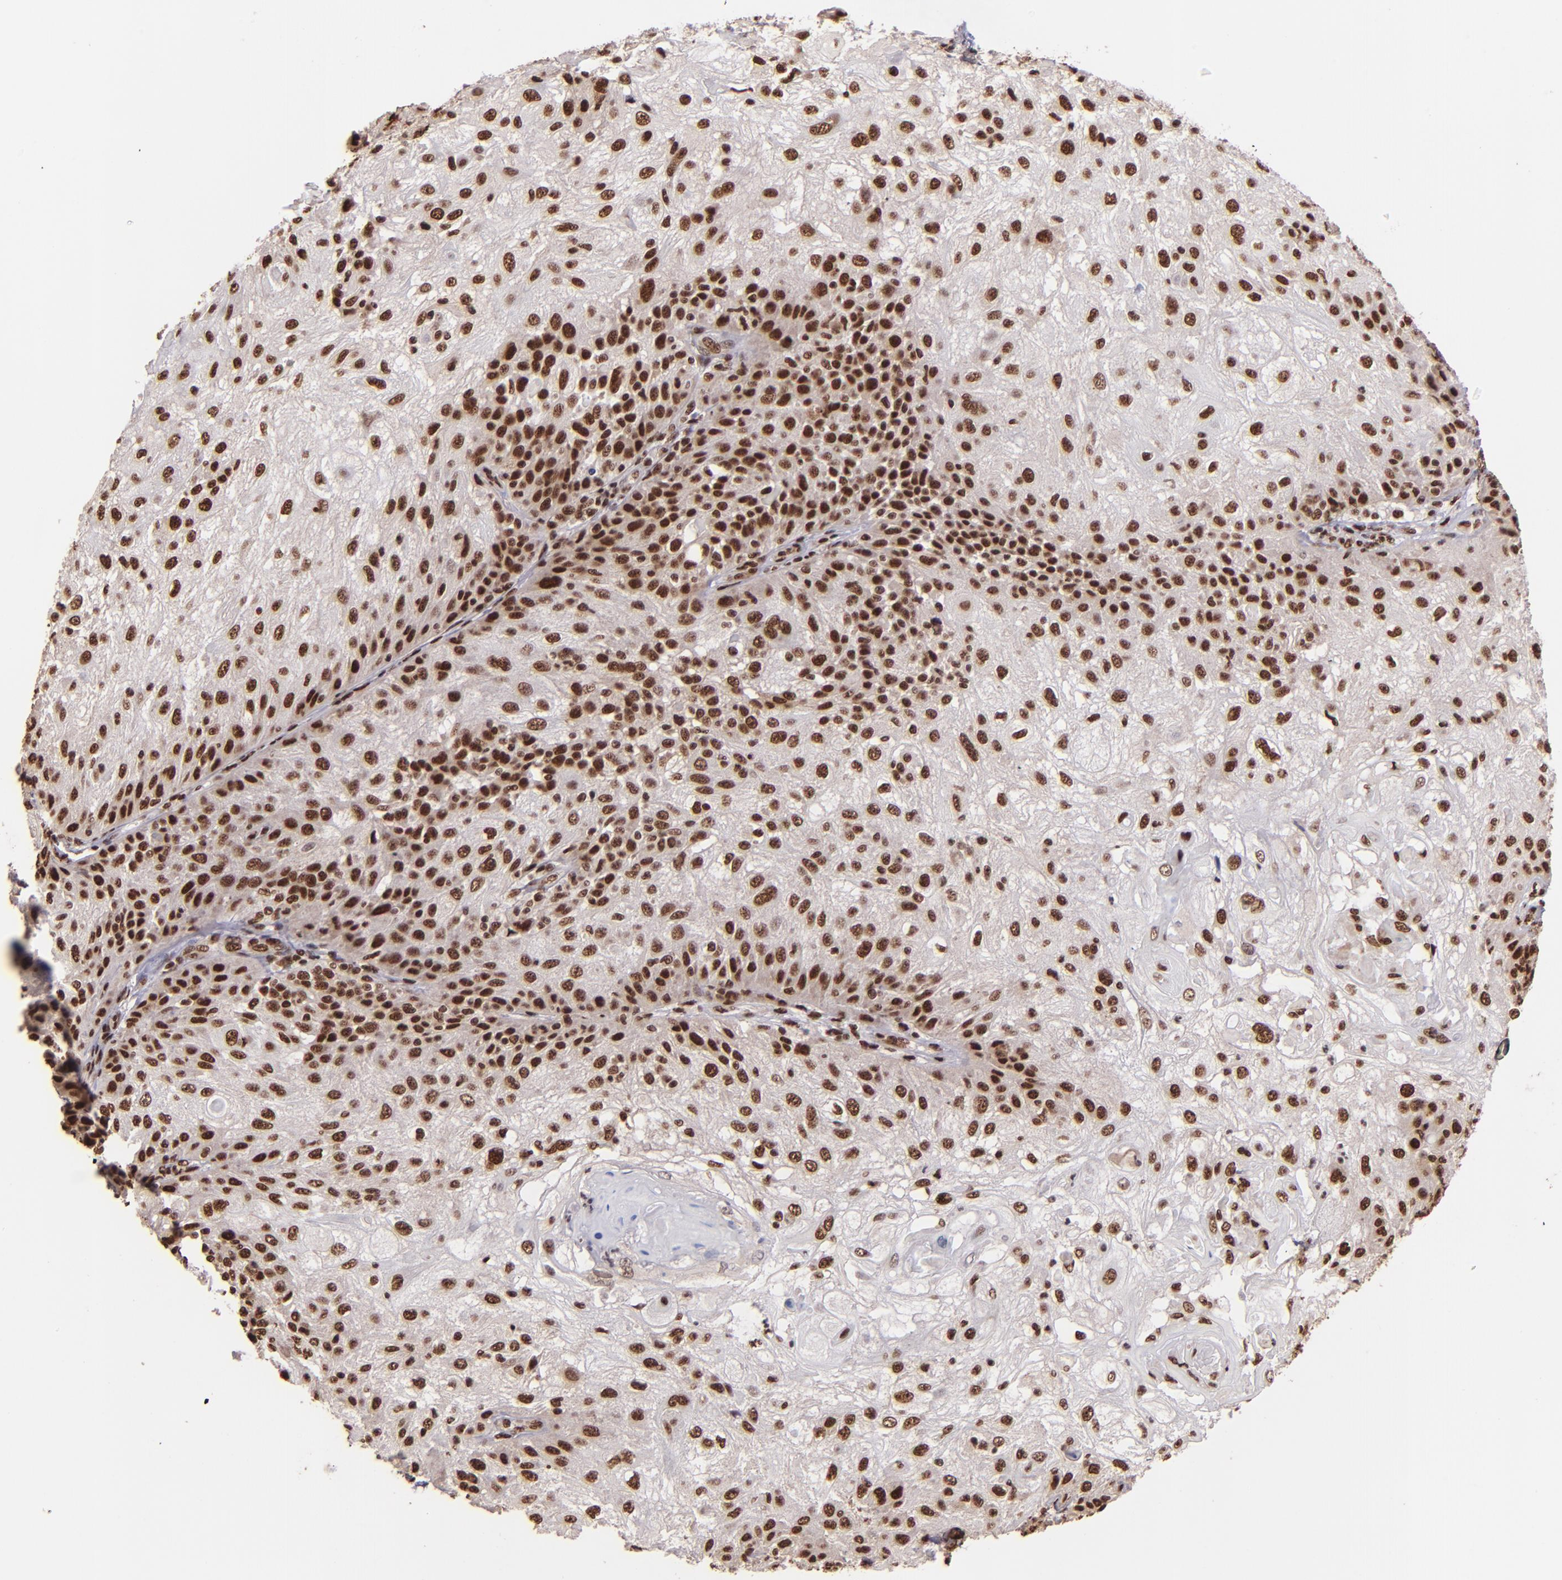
{"staining": {"intensity": "strong", "quantity": ">75%", "location": "nuclear"}, "tissue": "skin cancer", "cell_type": "Tumor cells", "image_type": "cancer", "snomed": [{"axis": "morphology", "description": "Normal tissue, NOS"}, {"axis": "morphology", "description": "Squamous cell carcinoma, NOS"}, {"axis": "topography", "description": "Skin"}], "caption": "Protein analysis of squamous cell carcinoma (skin) tissue exhibits strong nuclear staining in about >75% of tumor cells.", "gene": "PQBP1", "patient": {"sex": "female", "age": 83}}